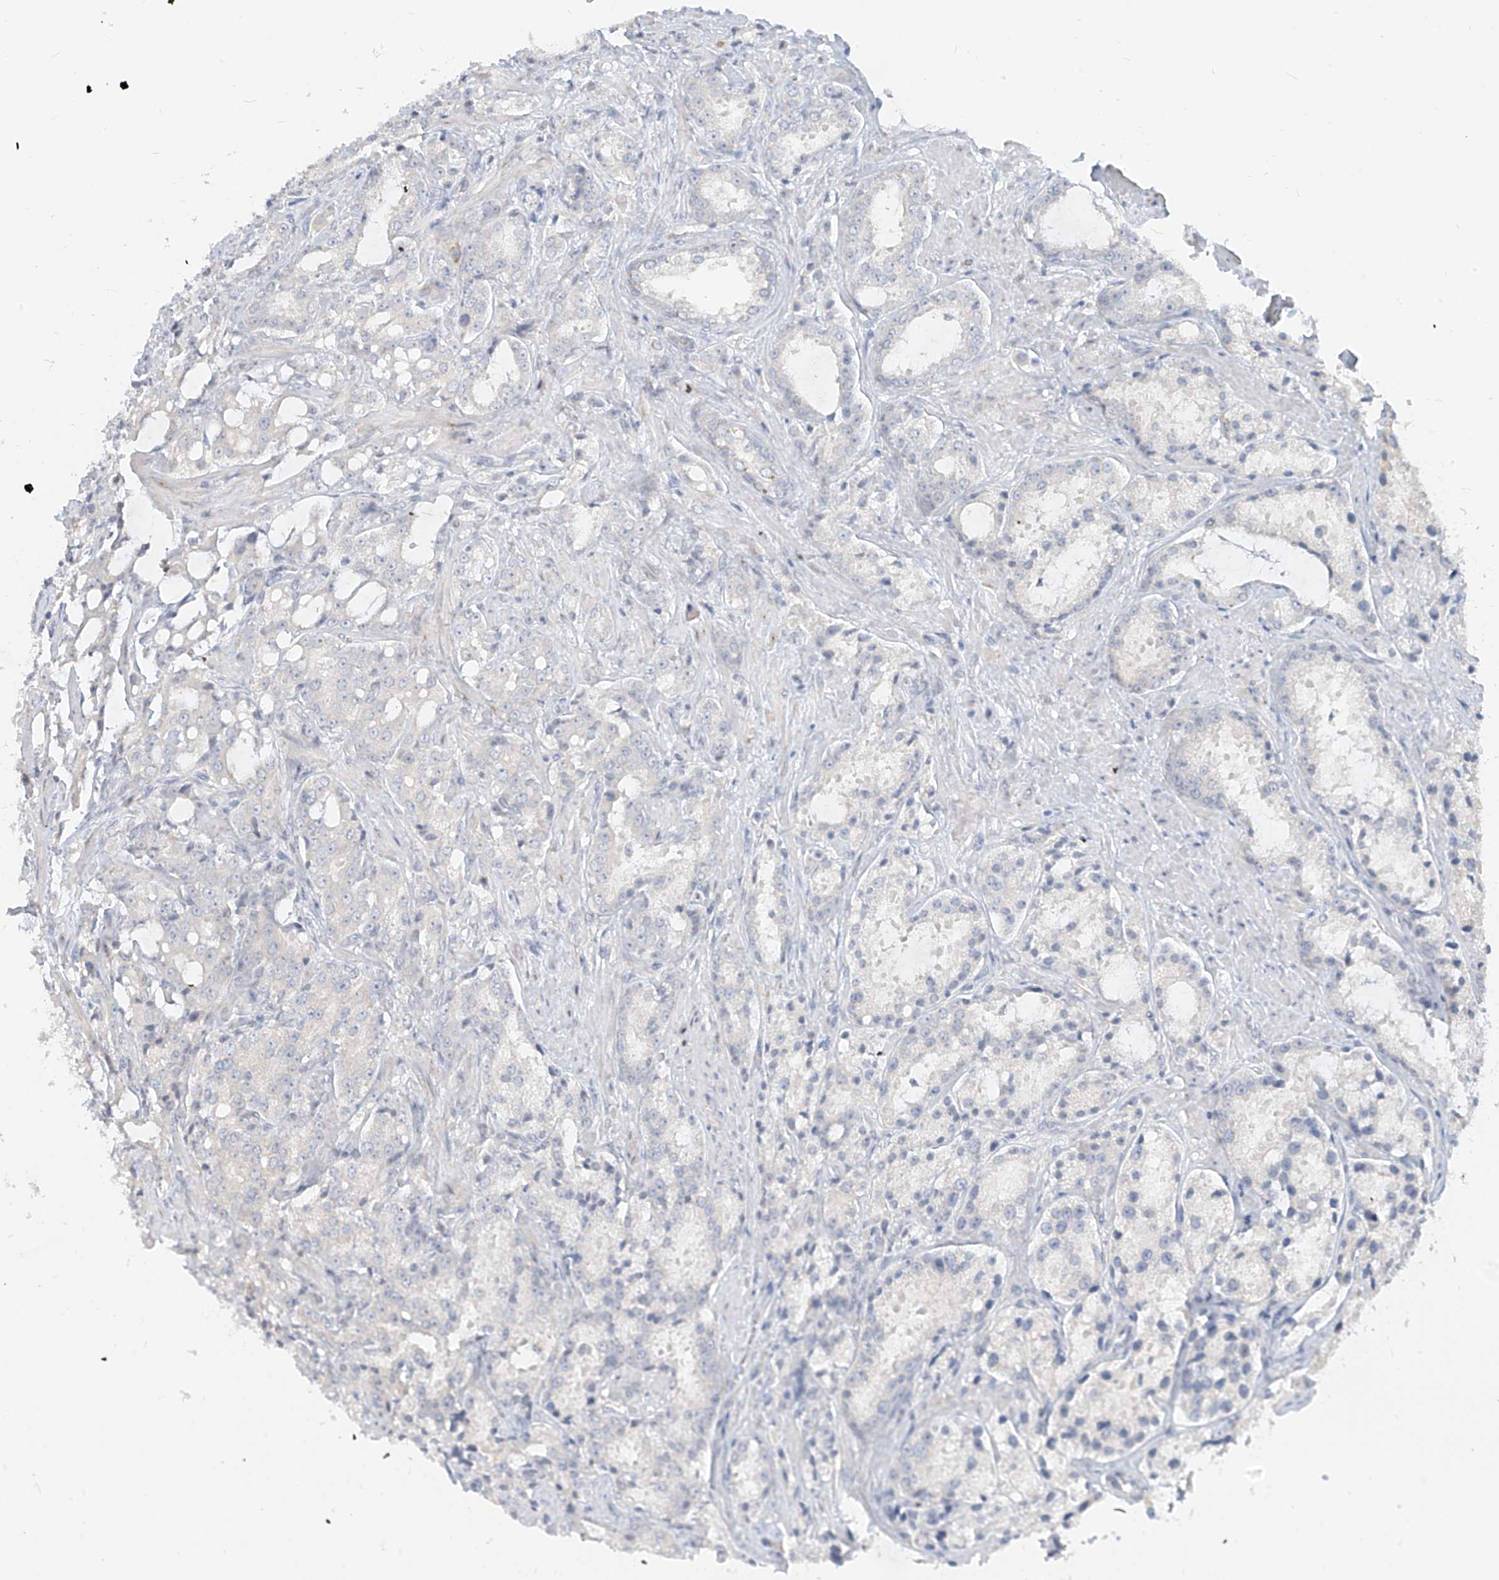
{"staining": {"intensity": "negative", "quantity": "none", "location": "none"}, "tissue": "prostate cancer", "cell_type": "Tumor cells", "image_type": "cancer", "snomed": [{"axis": "morphology", "description": "Adenocarcinoma, High grade"}, {"axis": "topography", "description": "Prostate"}], "caption": "This is a image of immunohistochemistry (IHC) staining of prostate high-grade adenocarcinoma, which shows no staining in tumor cells.", "gene": "C2orf42", "patient": {"sex": "male", "age": 66}}